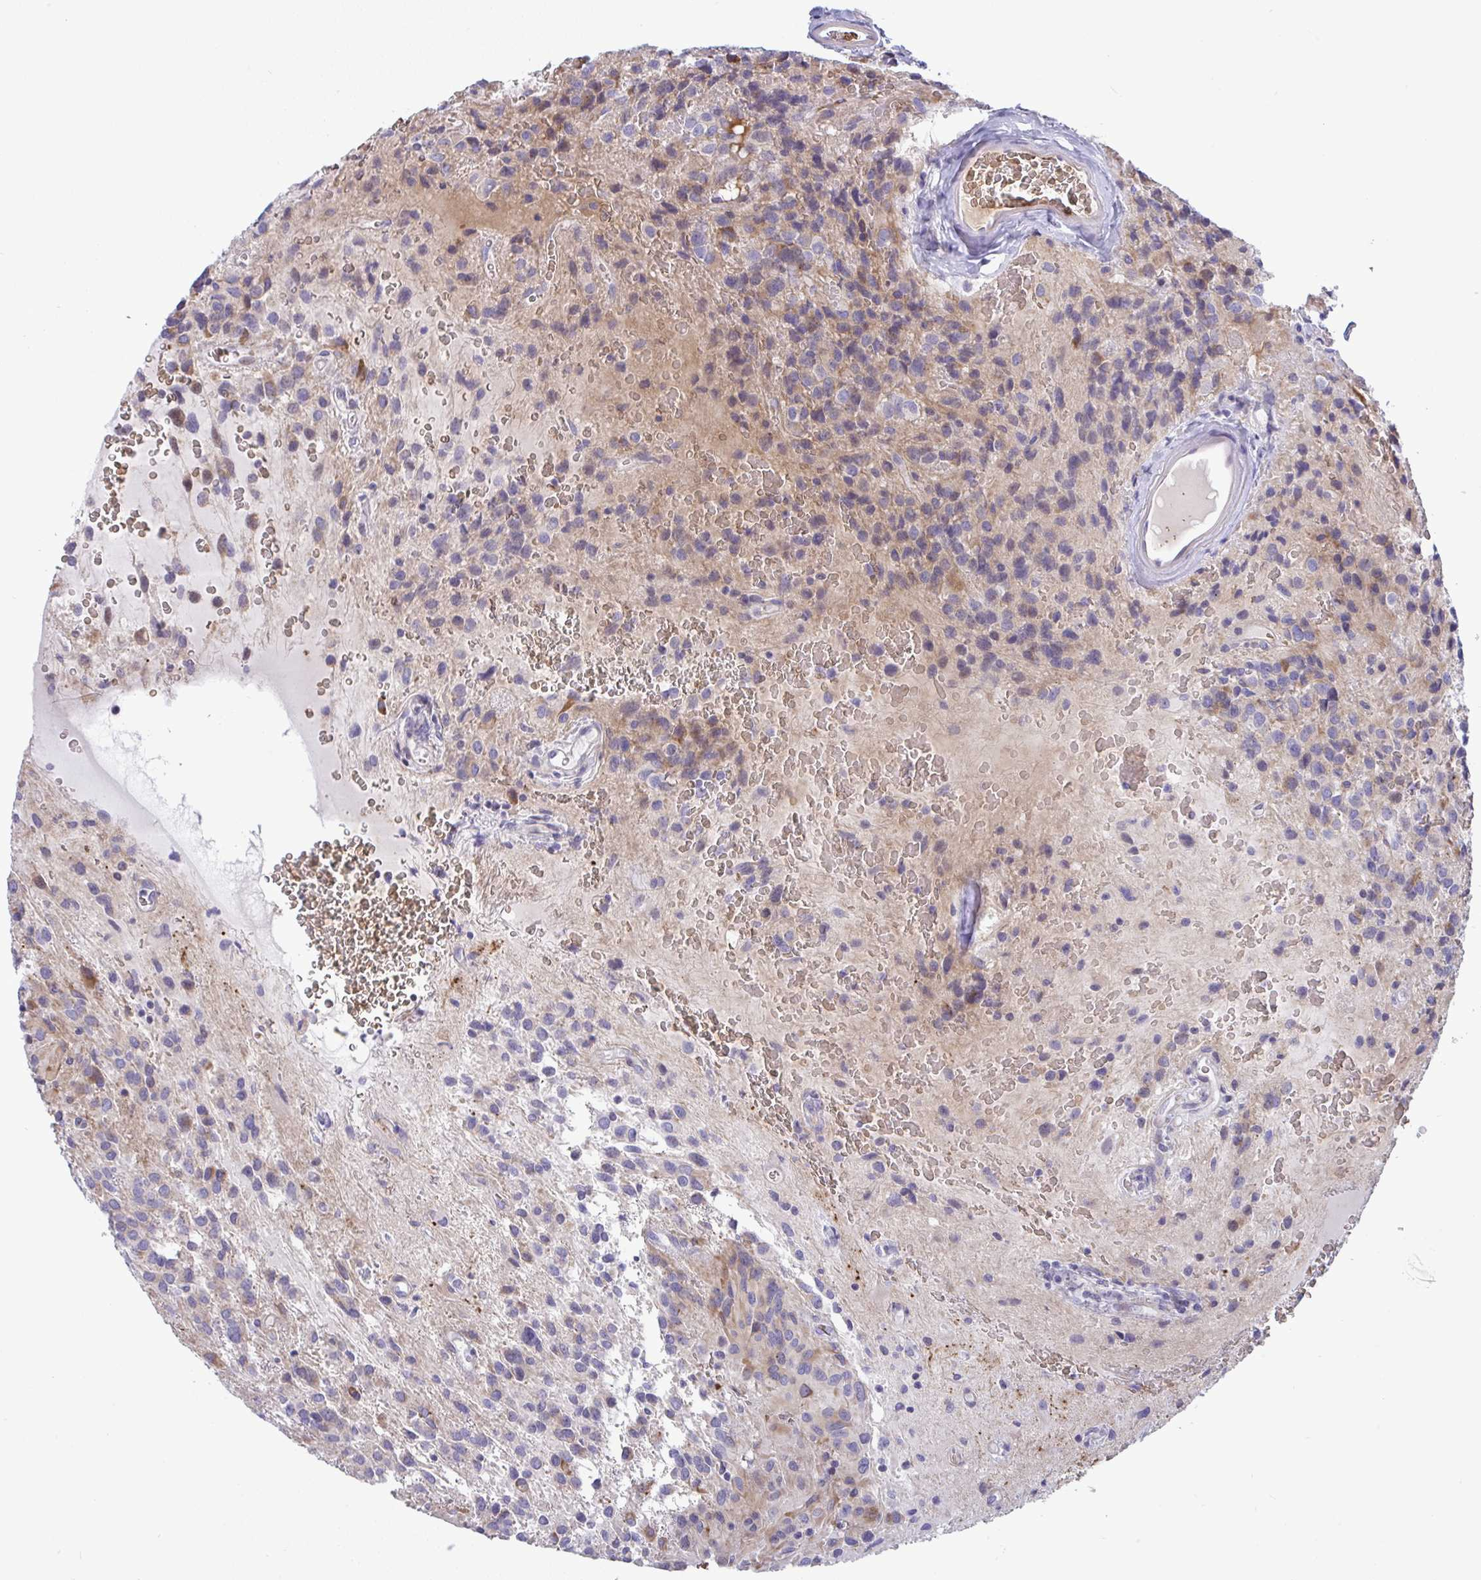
{"staining": {"intensity": "weak", "quantity": "<25%", "location": "cytoplasmic/membranous"}, "tissue": "glioma", "cell_type": "Tumor cells", "image_type": "cancer", "snomed": [{"axis": "morphology", "description": "Glioma, malignant, Low grade"}, {"axis": "topography", "description": "Brain"}], "caption": "This is an immunohistochemistry (IHC) micrograph of human glioma. There is no positivity in tumor cells.", "gene": "NTN1", "patient": {"sex": "male", "age": 56}}